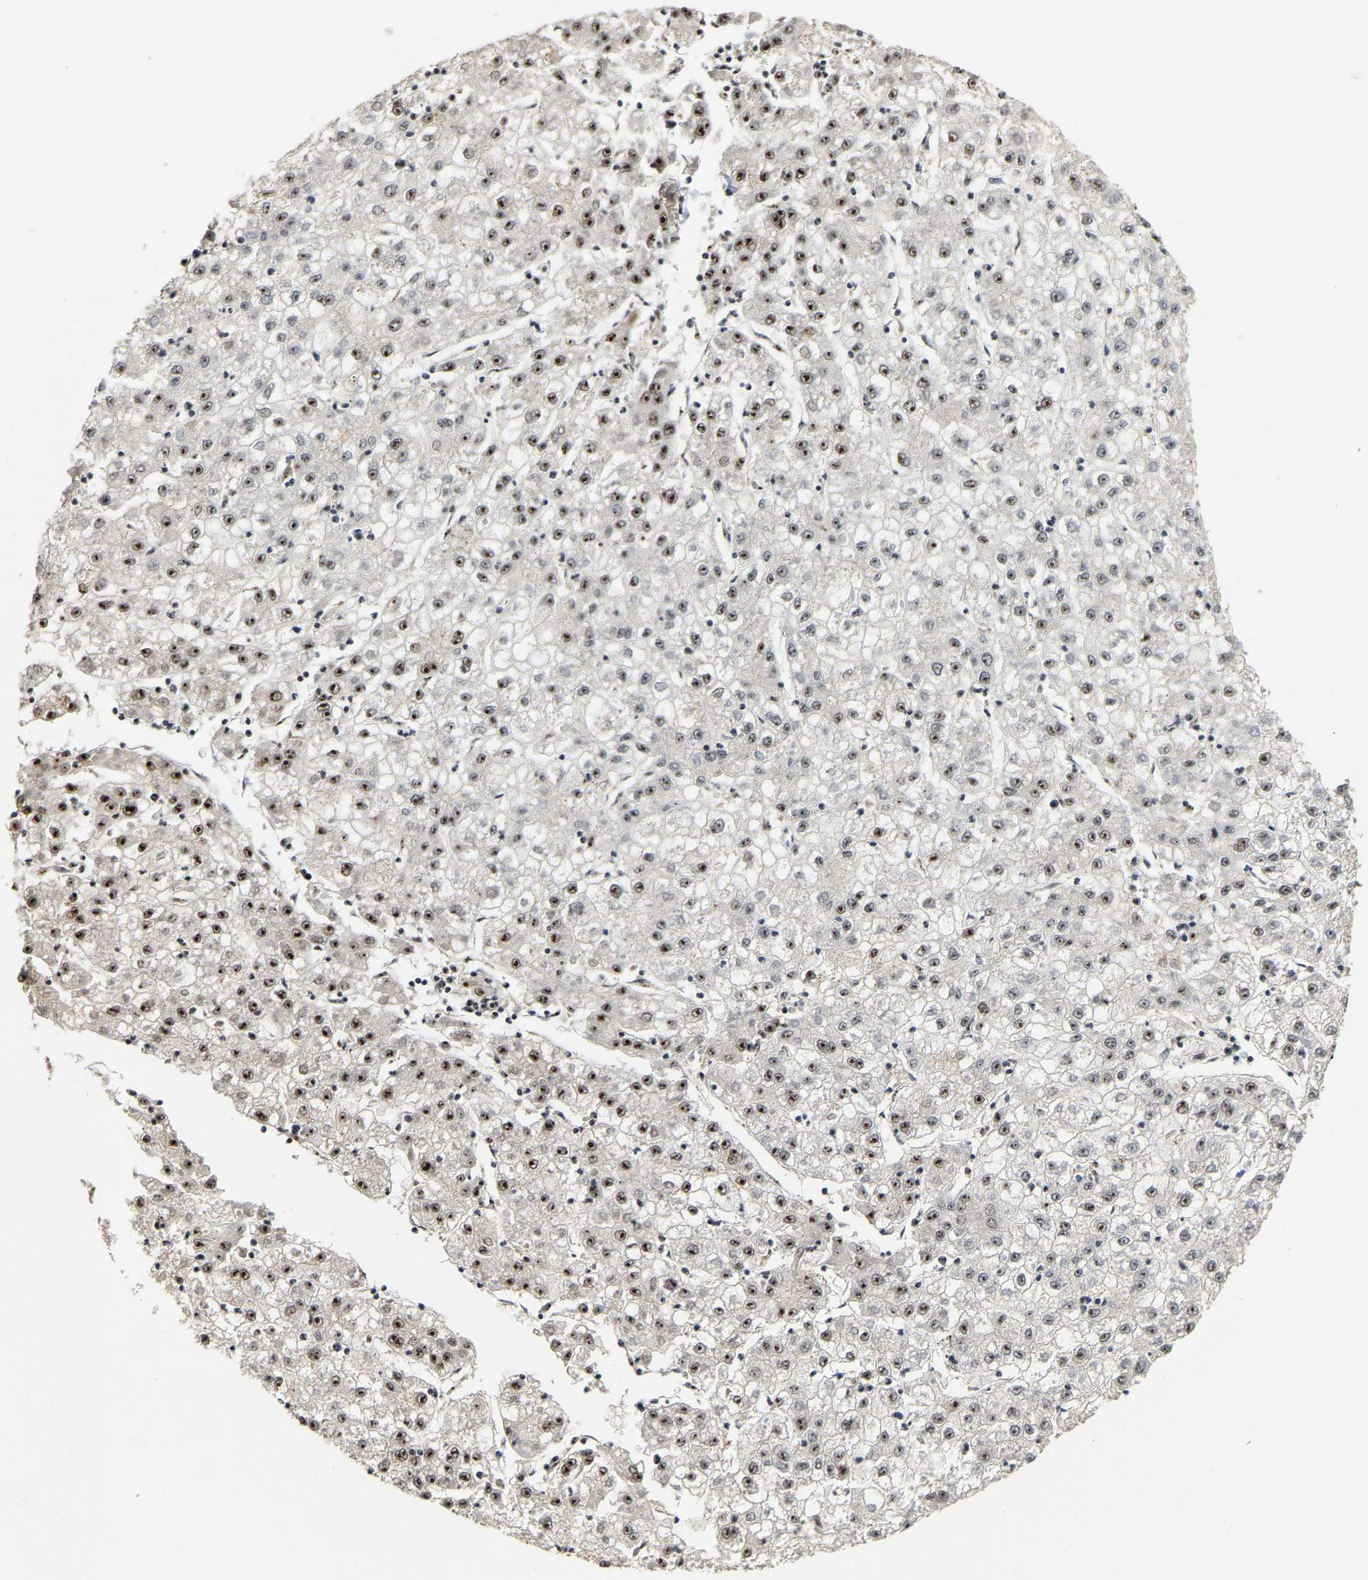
{"staining": {"intensity": "strong", "quantity": ">75%", "location": "nuclear"}, "tissue": "liver cancer", "cell_type": "Tumor cells", "image_type": "cancer", "snomed": [{"axis": "morphology", "description": "Carcinoma, Hepatocellular, NOS"}, {"axis": "topography", "description": "Liver"}], "caption": "Liver hepatocellular carcinoma stained for a protein reveals strong nuclear positivity in tumor cells. (IHC, brightfield microscopy, high magnification).", "gene": "NOP58", "patient": {"sex": "male", "age": 72}}